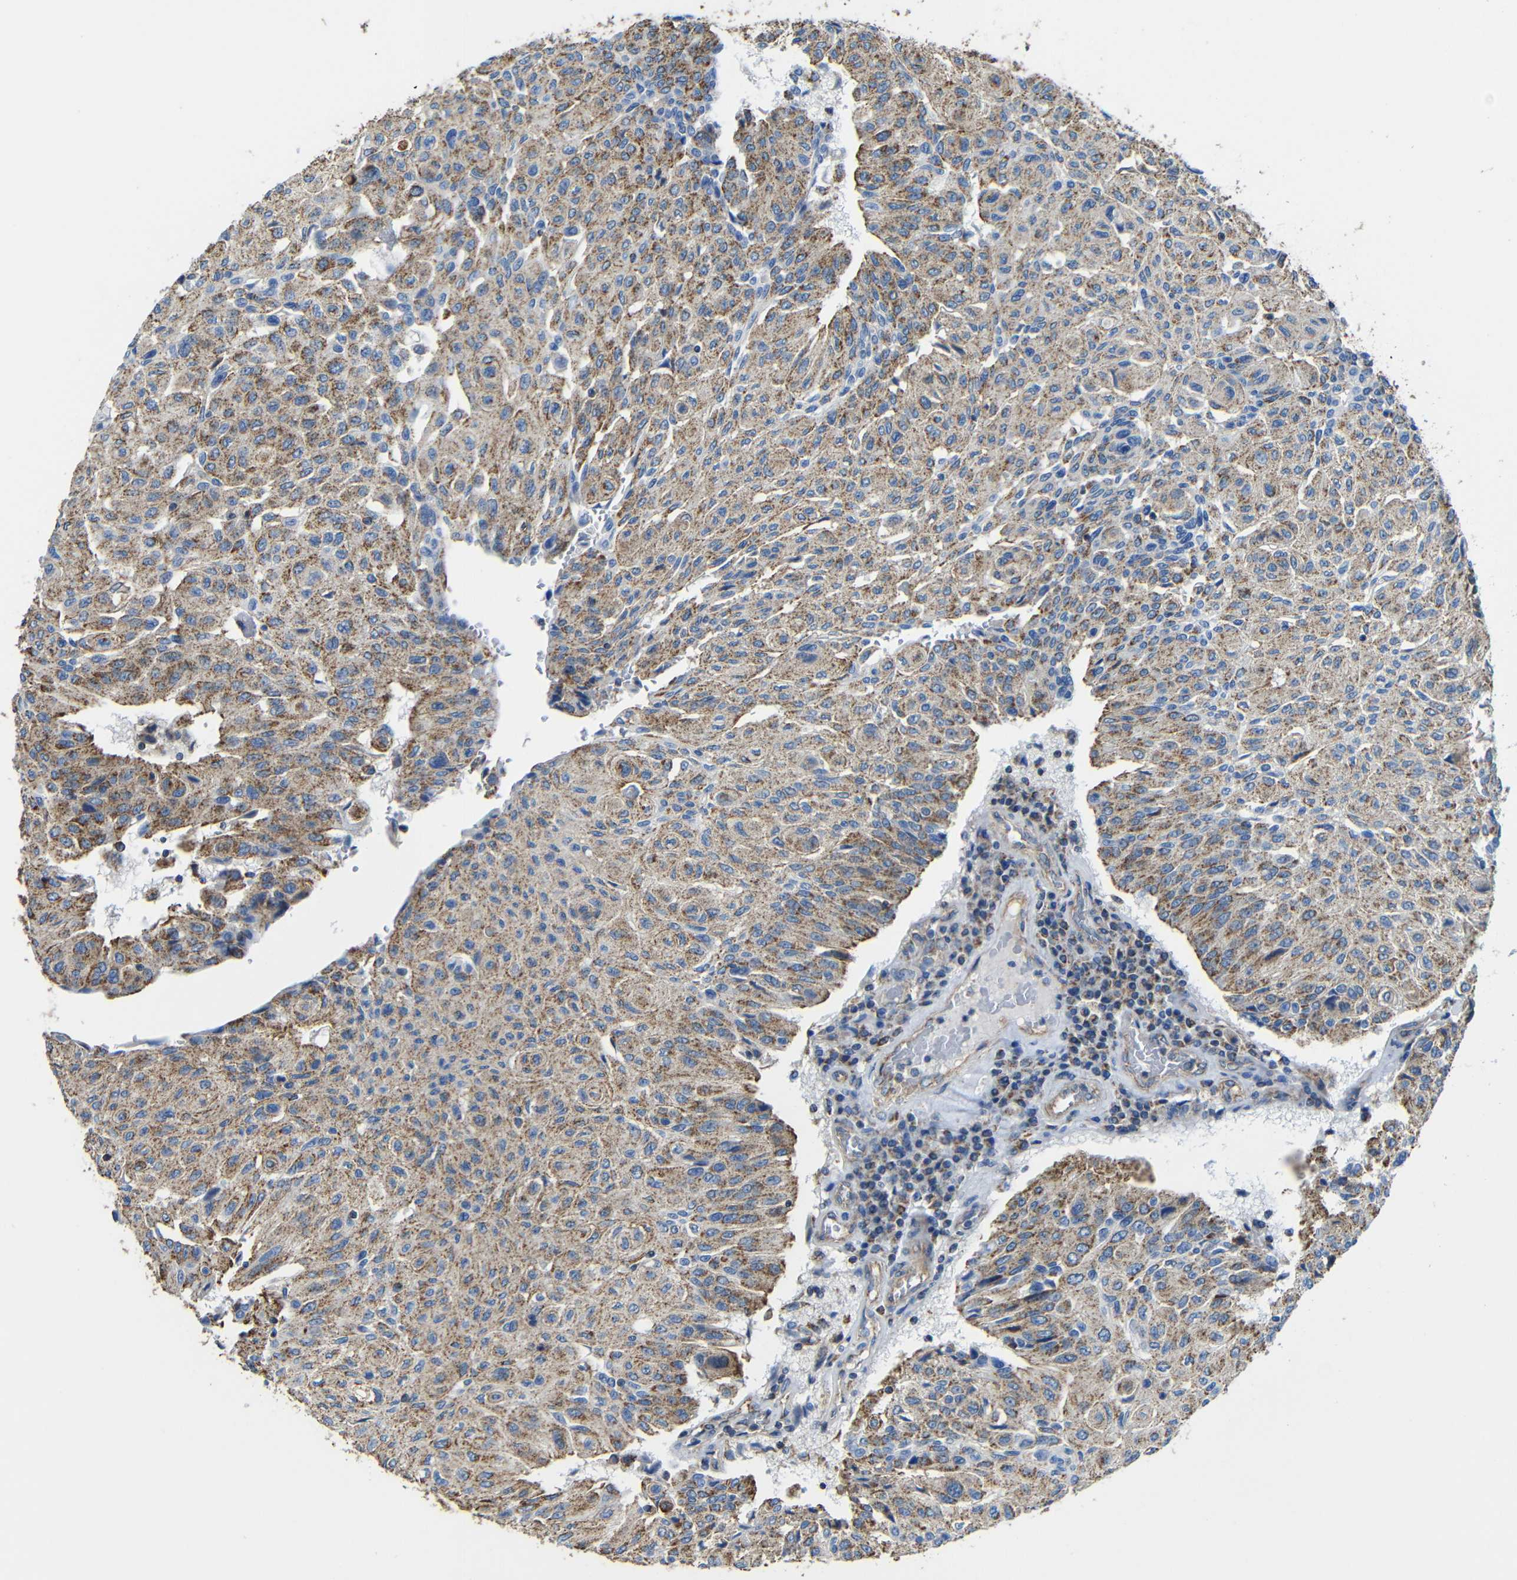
{"staining": {"intensity": "moderate", "quantity": ">75%", "location": "cytoplasmic/membranous"}, "tissue": "urothelial cancer", "cell_type": "Tumor cells", "image_type": "cancer", "snomed": [{"axis": "morphology", "description": "Urothelial carcinoma, High grade"}, {"axis": "topography", "description": "Urinary bladder"}], "caption": "Moderate cytoplasmic/membranous protein staining is identified in approximately >75% of tumor cells in urothelial carcinoma (high-grade).", "gene": "INTS6L", "patient": {"sex": "male", "age": 66}}